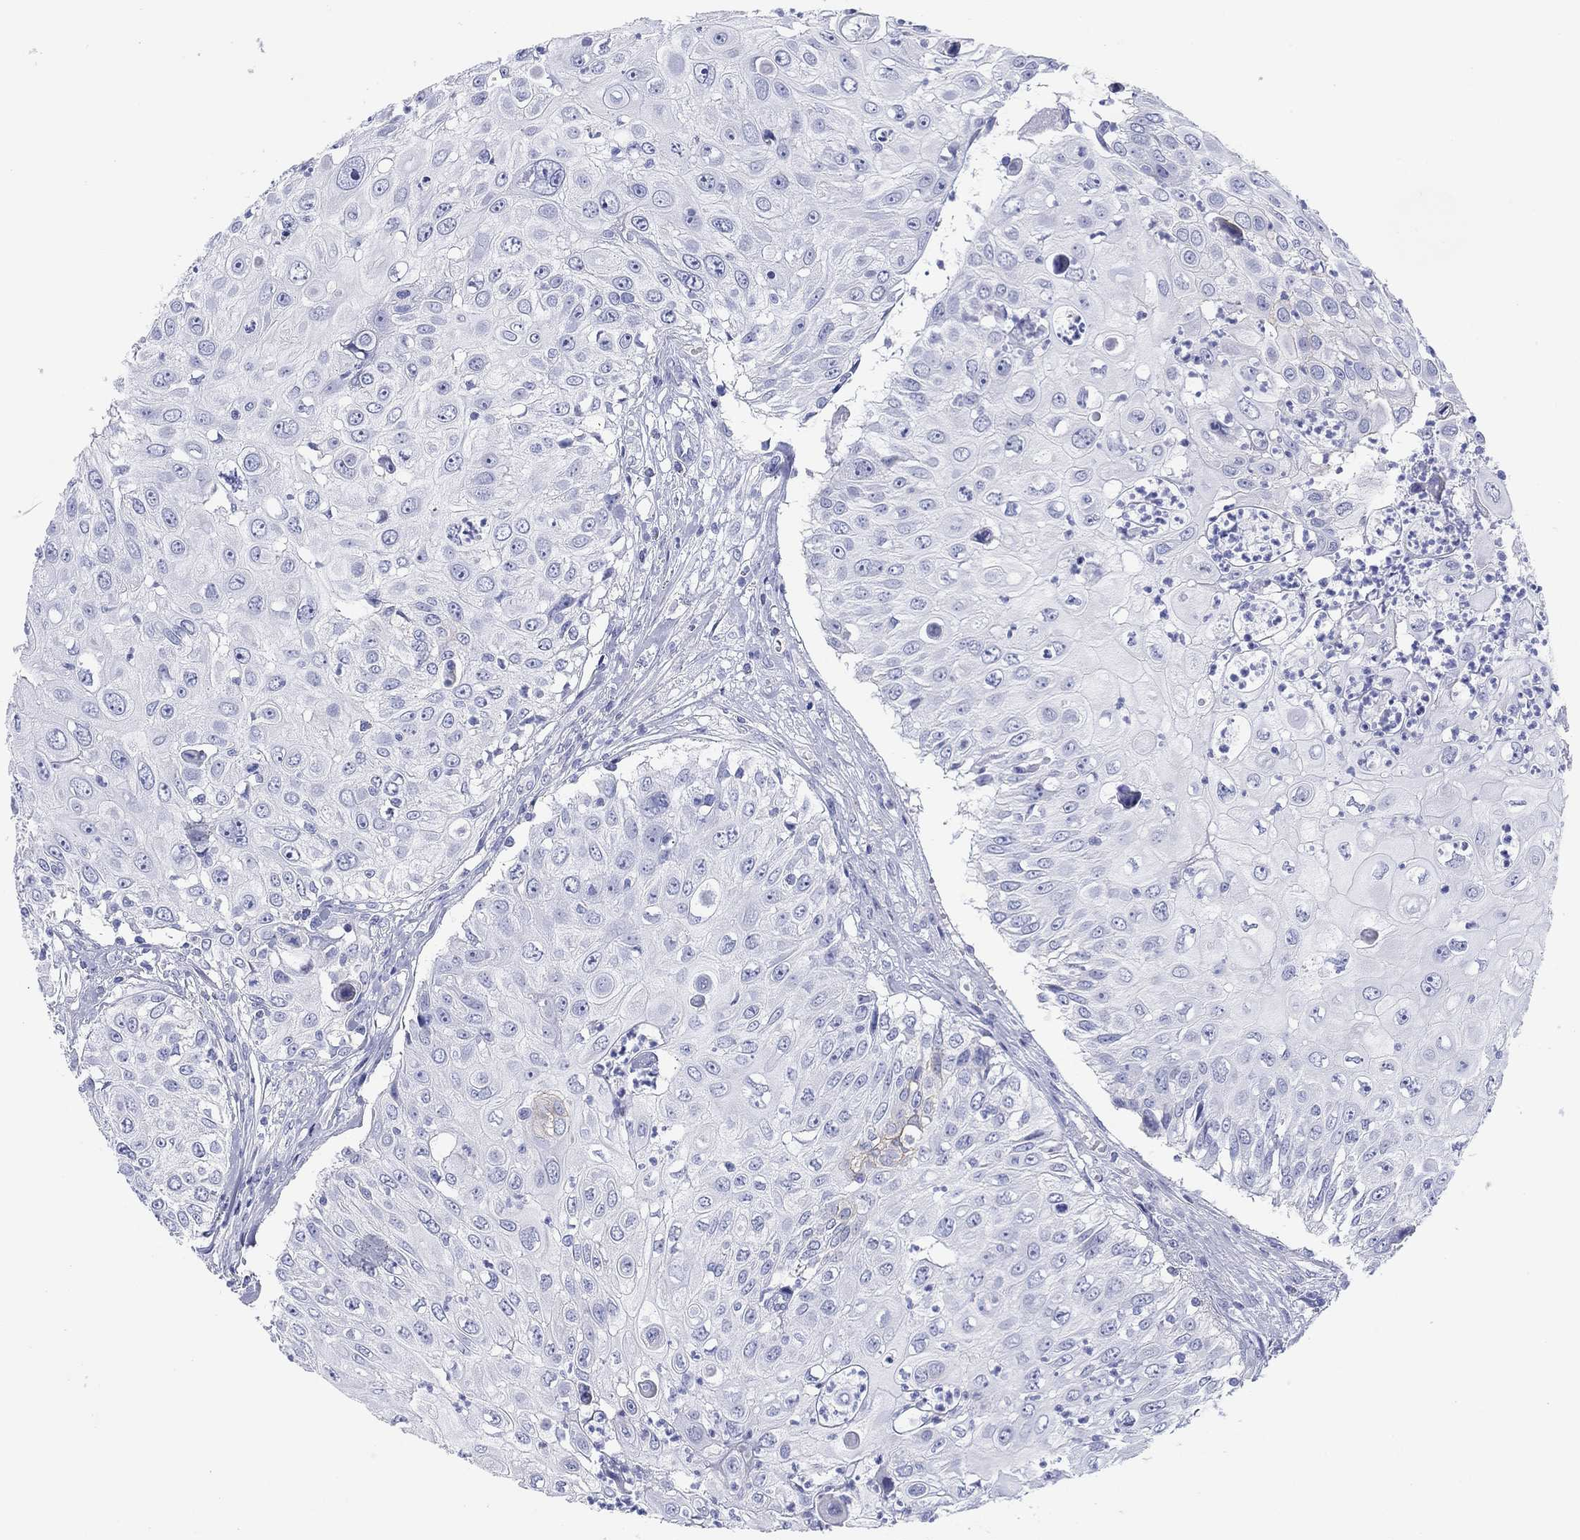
{"staining": {"intensity": "negative", "quantity": "none", "location": "none"}, "tissue": "urothelial cancer", "cell_type": "Tumor cells", "image_type": "cancer", "snomed": [{"axis": "morphology", "description": "Urothelial carcinoma, High grade"}, {"axis": "topography", "description": "Urinary bladder"}], "caption": "Image shows no protein positivity in tumor cells of urothelial cancer tissue. The staining is performed using DAB brown chromogen with nuclei counter-stained in using hematoxylin.", "gene": "ATP1B1", "patient": {"sex": "female", "age": 79}}